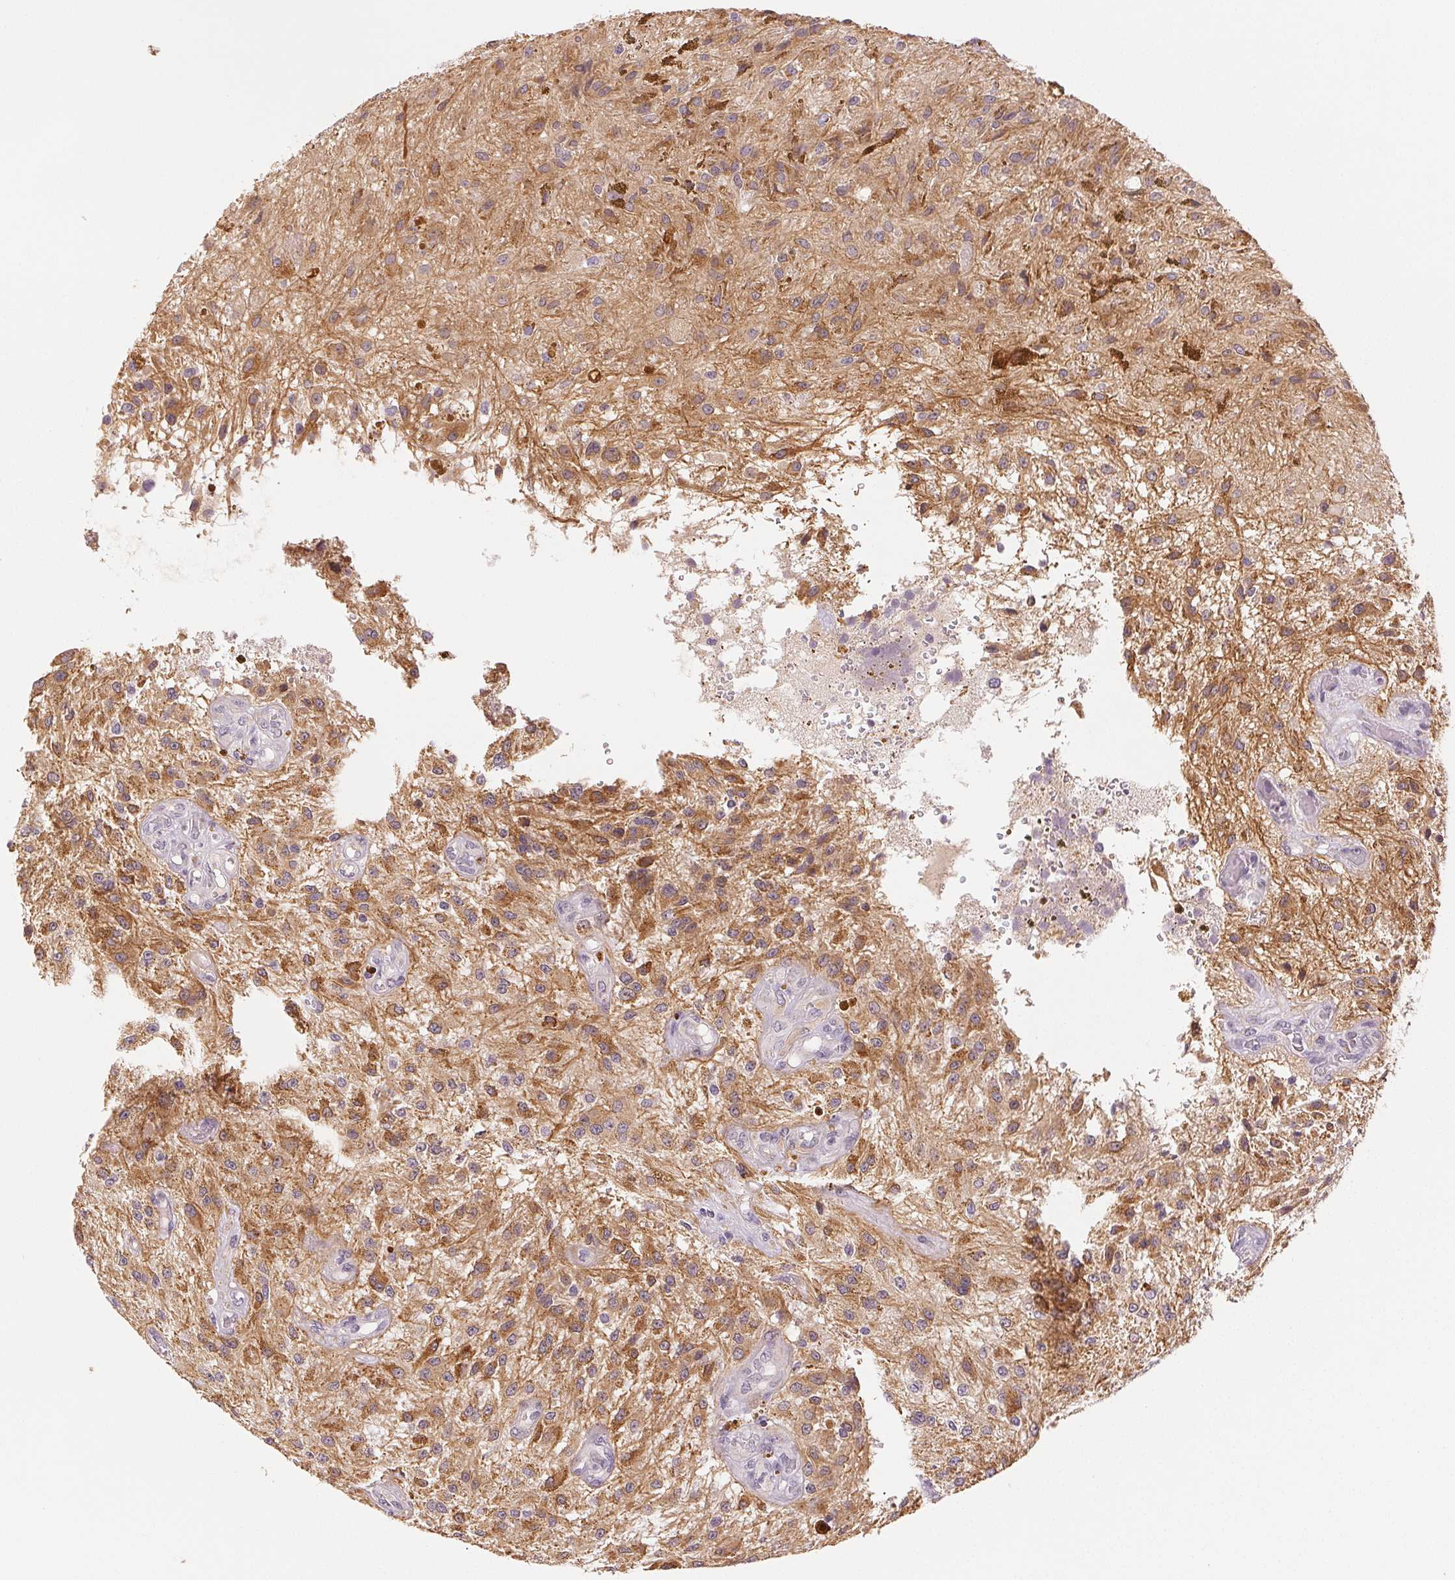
{"staining": {"intensity": "moderate", "quantity": "25%-75%", "location": "cytoplasmic/membranous"}, "tissue": "glioma", "cell_type": "Tumor cells", "image_type": "cancer", "snomed": [{"axis": "morphology", "description": "Glioma, malignant, Low grade"}, {"axis": "topography", "description": "Cerebellum"}], "caption": "Malignant glioma (low-grade) stained with a protein marker demonstrates moderate staining in tumor cells.", "gene": "MAP1LC3A", "patient": {"sex": "female", "age": 14}}